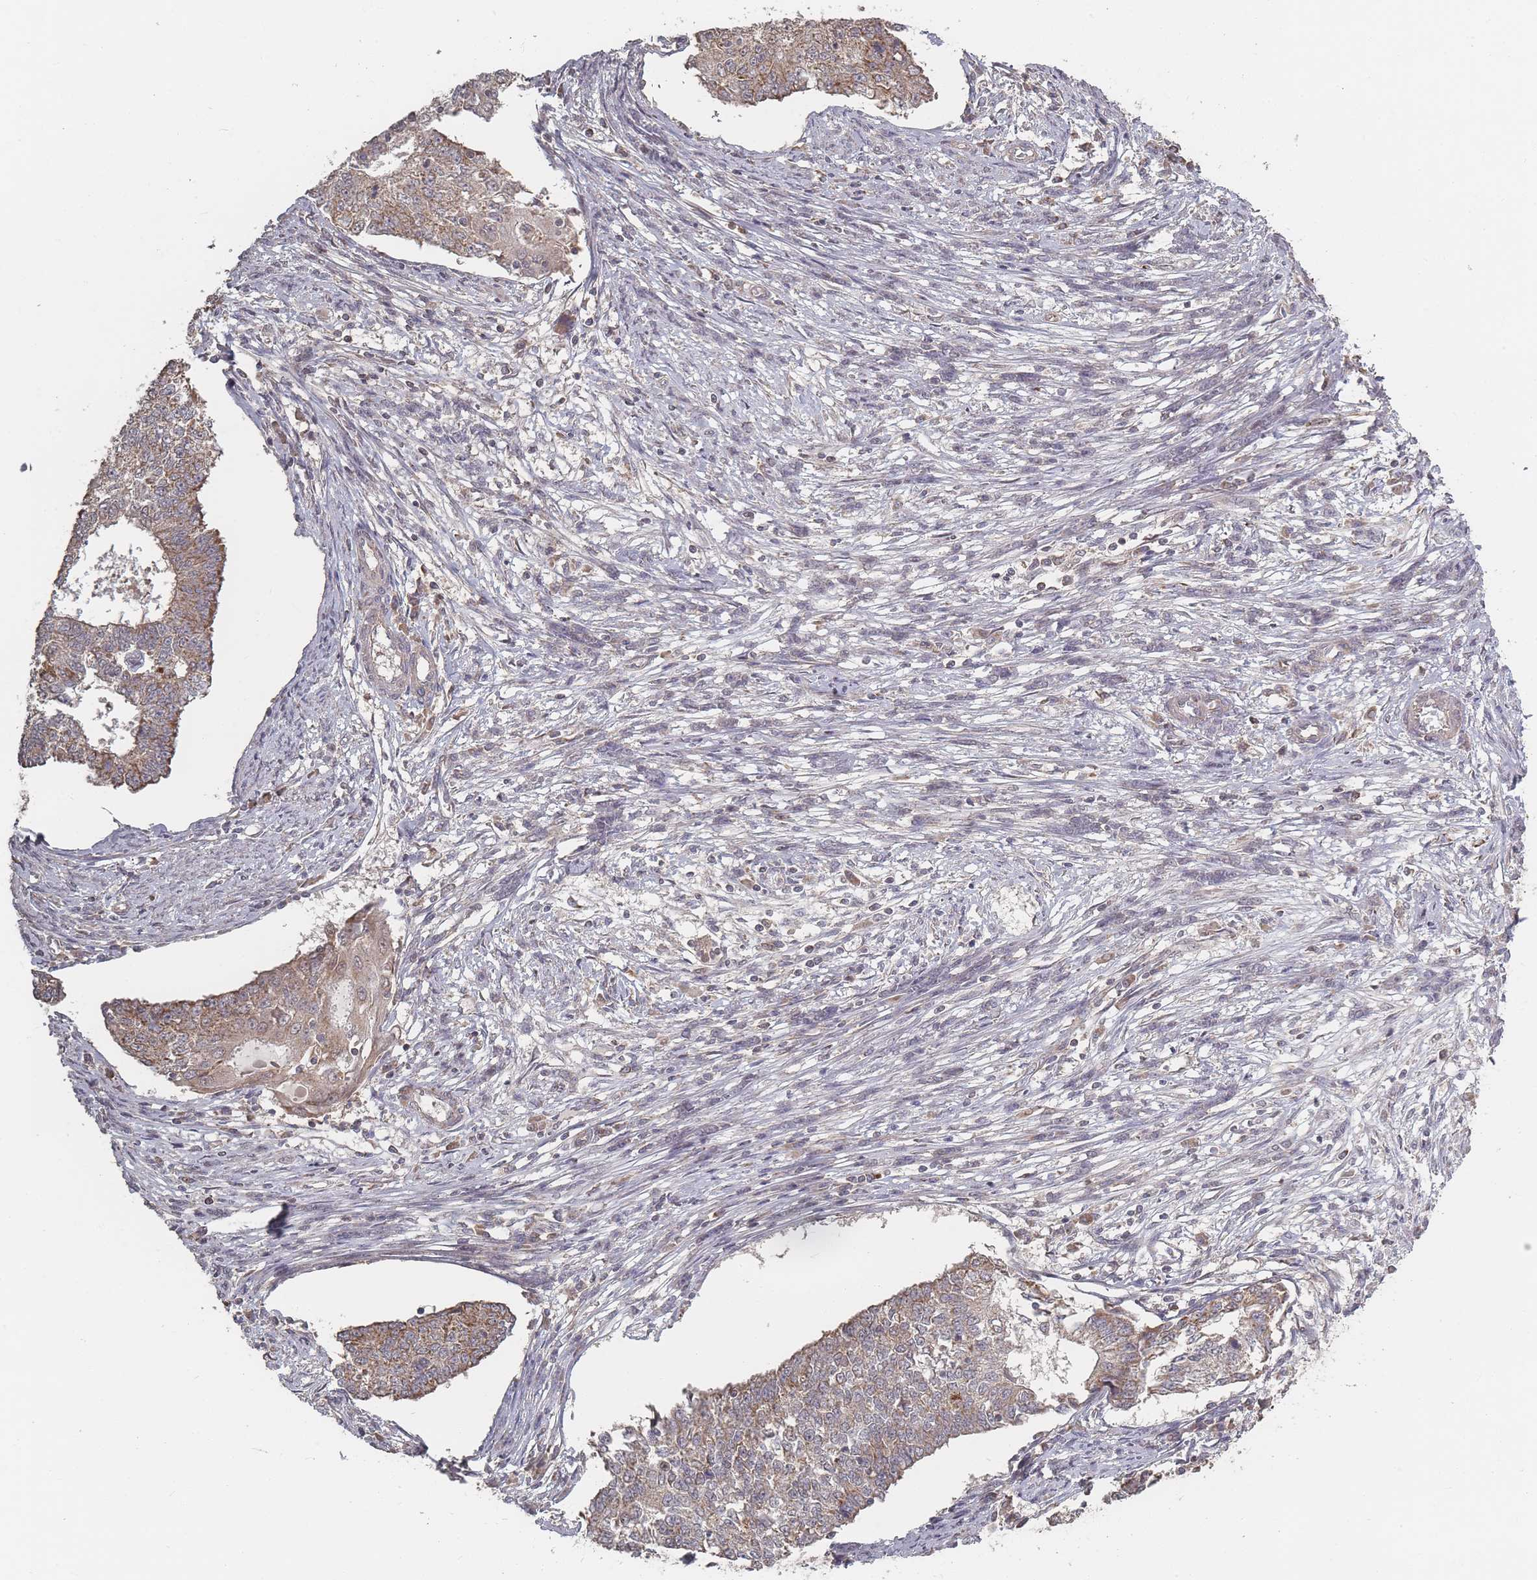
{"staining": {"intensity": "weak", "quantity": ">75%", "location": "cytoplasmic/membranous"}, "tissue": "endometrial cancer", "cell_type": "Tumor cells", "image_type": "cancer", "snomed": [{"axis": "morphology", "description": "Adenocarcinoma, NOS"}, {"axis": "topography", "description": "Endometrium"}], "caption": "Immunohistochemical staining of human endometrial adenocarcinoma displays low levels of weak cytoplasmic/membranous protein expression in approximately >75% of tumor cells.", "gene": "LYRM7", "patient": {"sex": "female", "age": 56}}